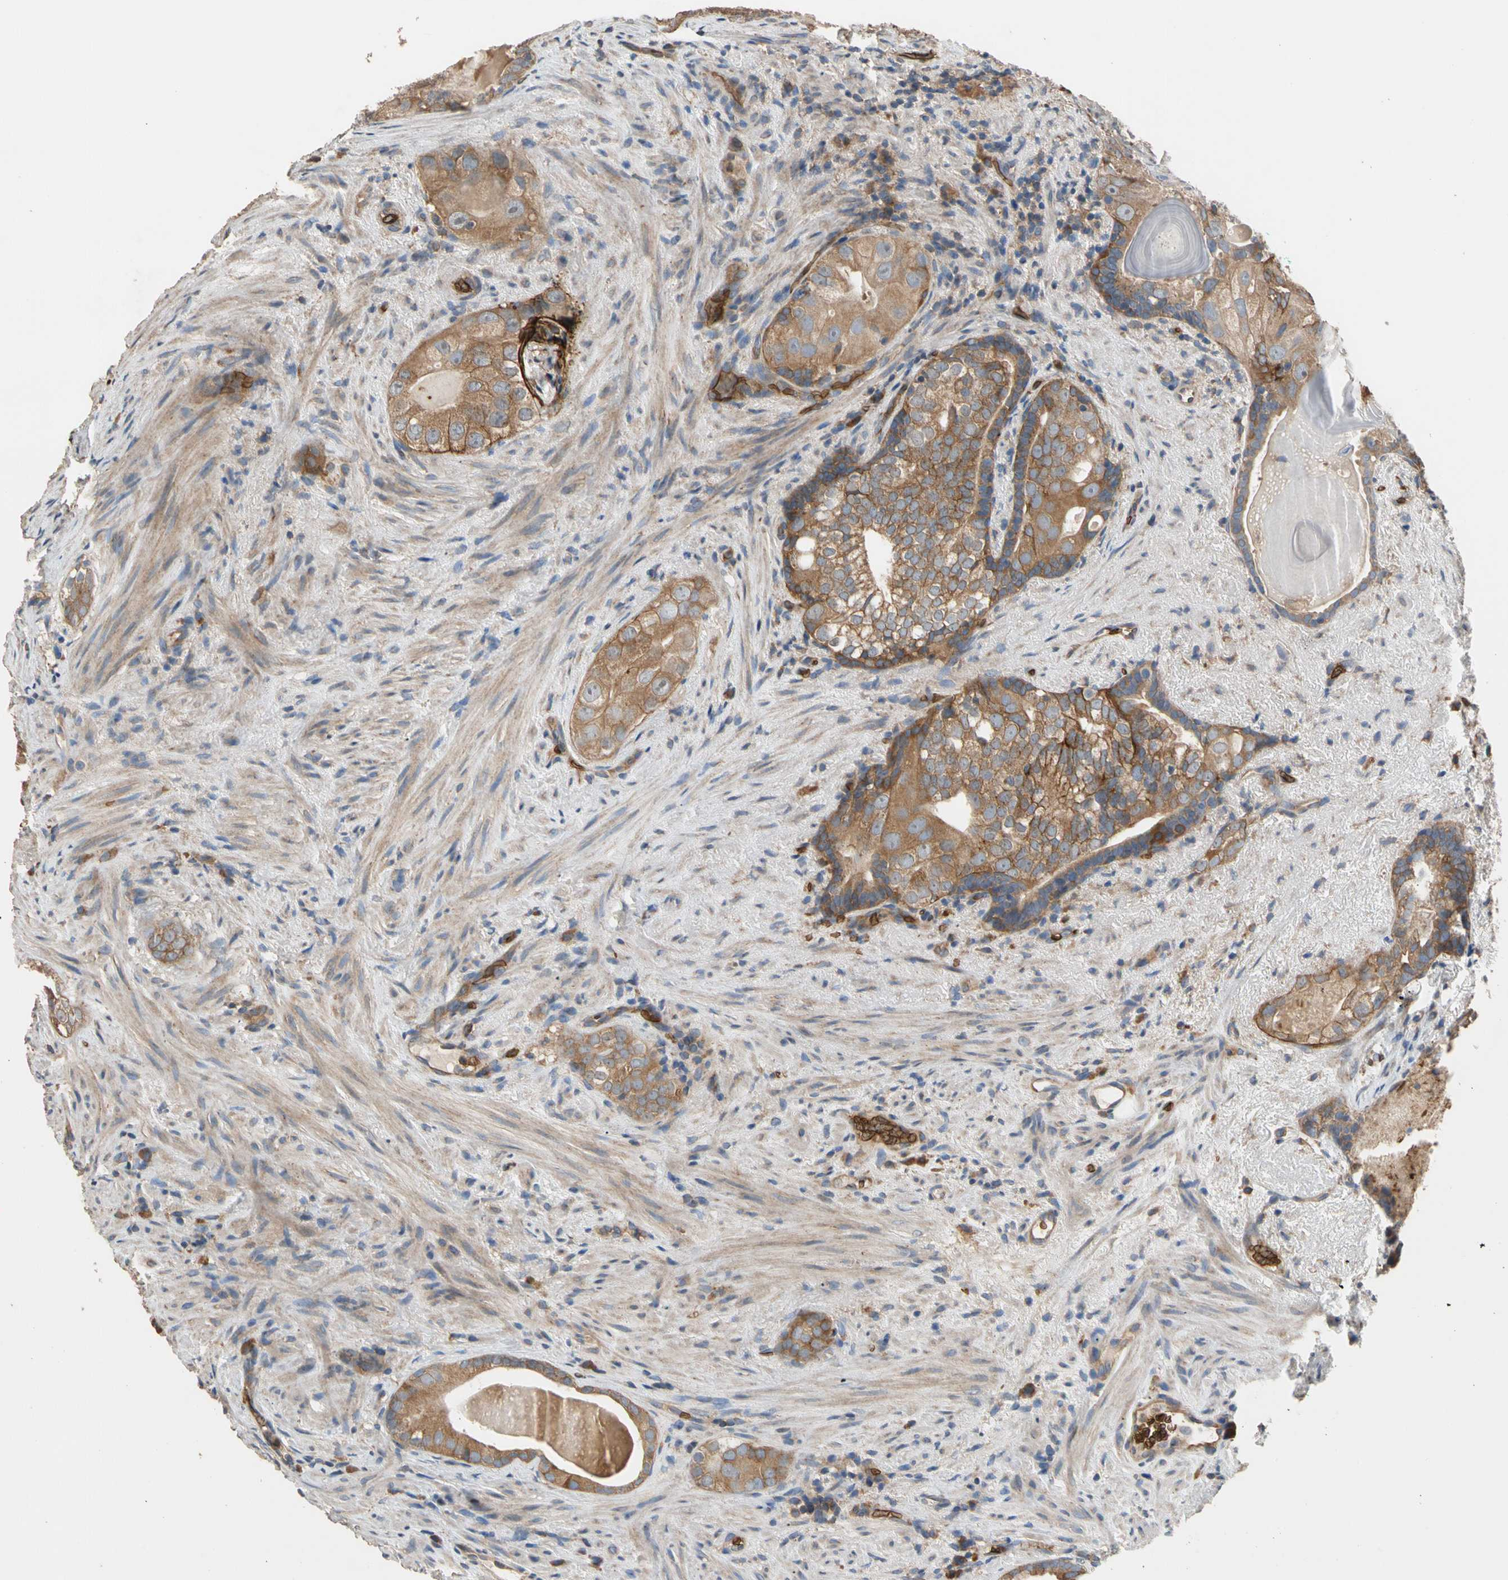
{"staining": {"intensity": "strong", "quantity": ">75%", "location": "cytoplasmic/membranous"}, "tissue": "prostate cancer", "cell_type": "Tumor cells", "image_type": "cancer", "snomed": [{"axis": "morphology", "description": "Adenocarcinoma, High grade"}, {"axis": "topography", "description": "Prostate"}], "caption": "Immunohistochemical staining of prostate cancer (high-grade adenocarcinoma) displays strong cytoplasmic/membranous protein positivity in approximately >75% of tumor cells. (DAB (3,3'-diaminobenzidine) IHC, brown staining for protein, blue staining for nuclei).", "gene": "RIOK2", "patient": {"sex": "male", "age": 66}}